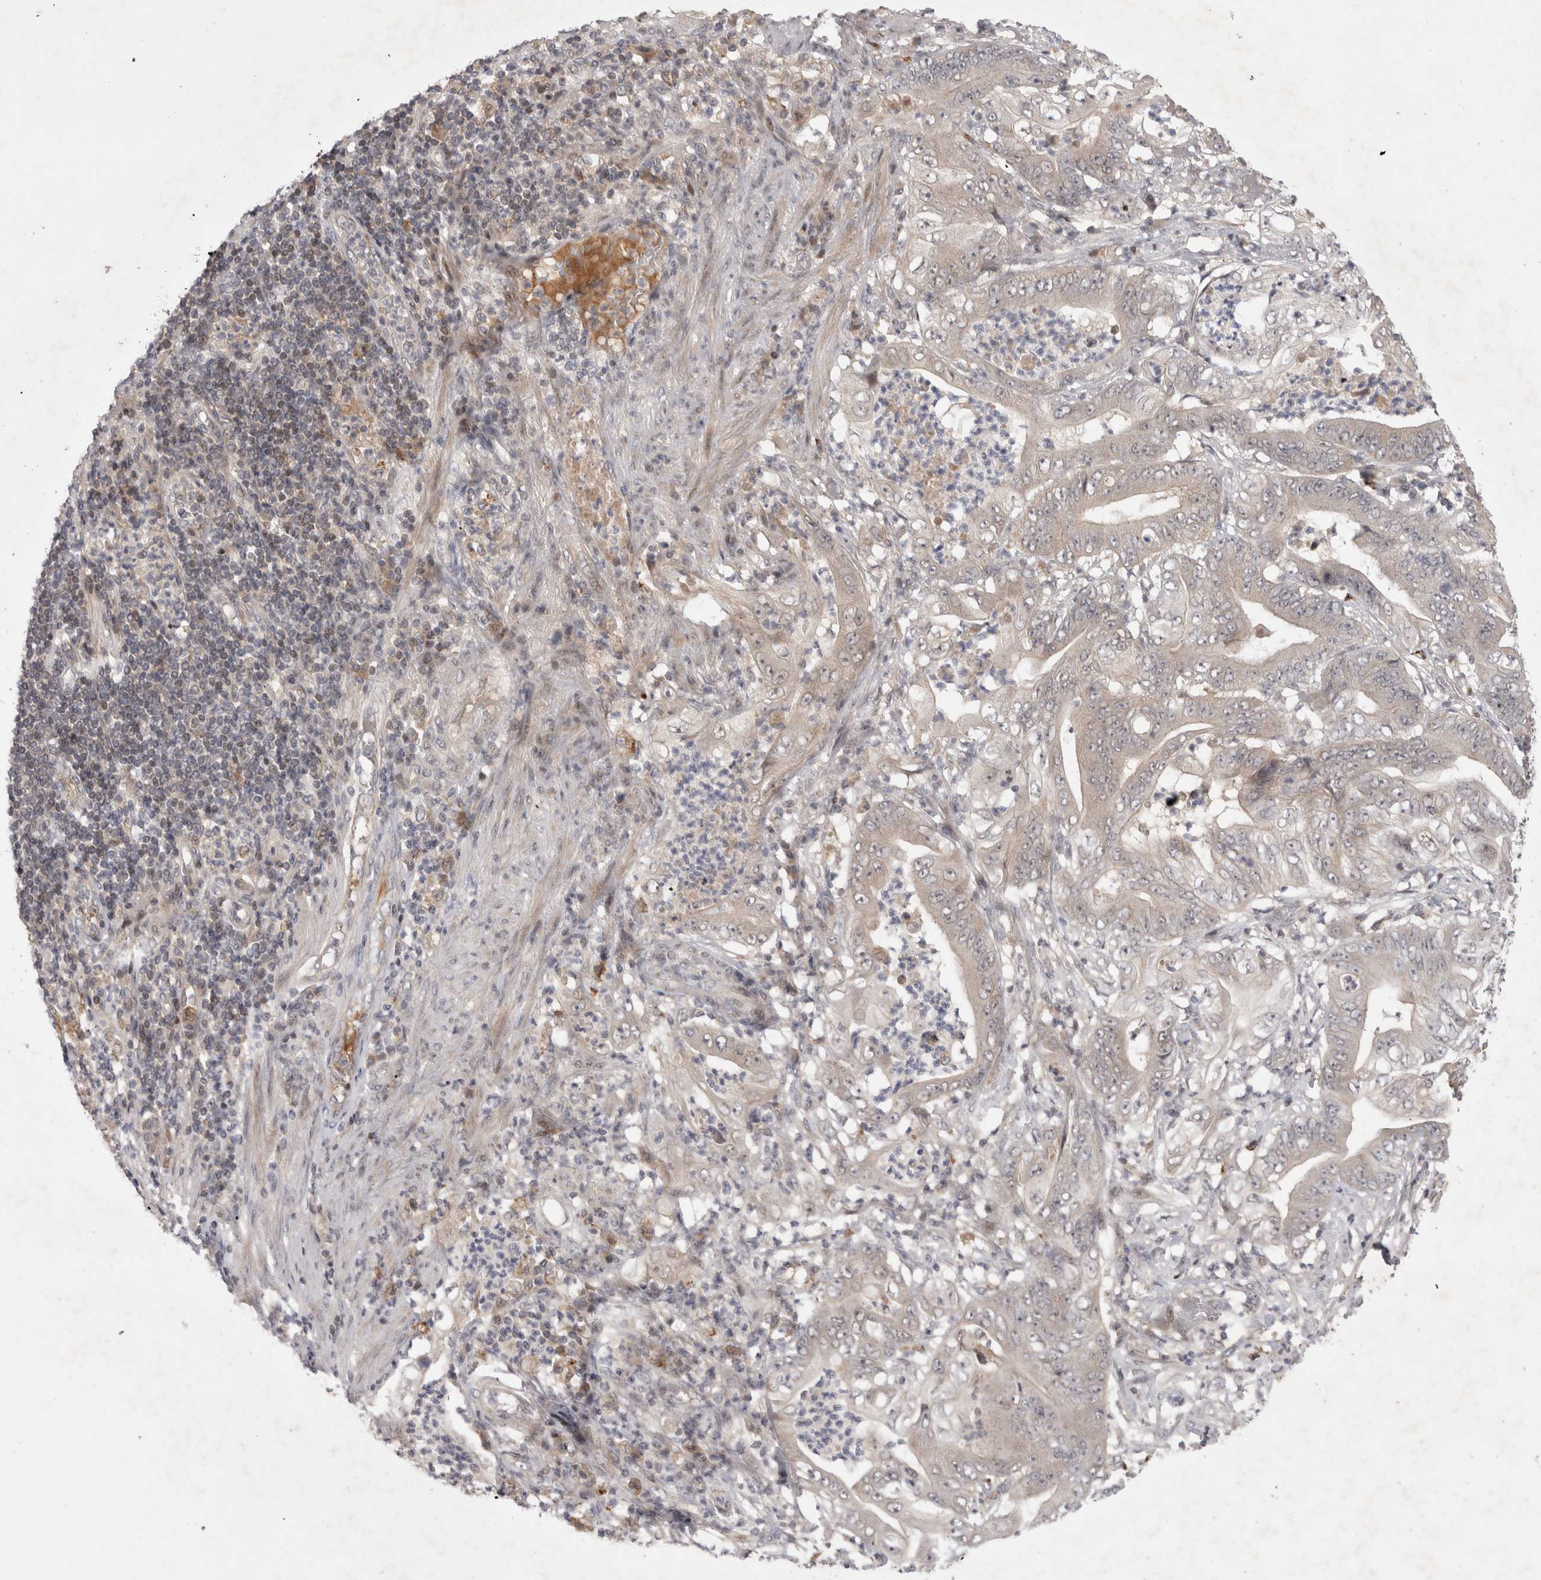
{"staining": {"intensity": "negative", "quantity": "none", "location": "none"}, "tissue": "stomach cancer", "cell_type": "Tumor cells", "image_type": "cancer", "snomed": [{"axis": "morphology", "description": "Adenocarcinoma, NOS"}, {"axis": "topography", "description": "Stomach"}], "caption": "This photomicrograph is of stomach cancer (adenocarcinoma) stained with immunohistochemistry (IHC) to label a protein in brown with the nuclei are counter-stained blue. There is no staining in tumor cells.", "gene": "PLEKHM1", "patient": {"sex": "female", "age": 73}}